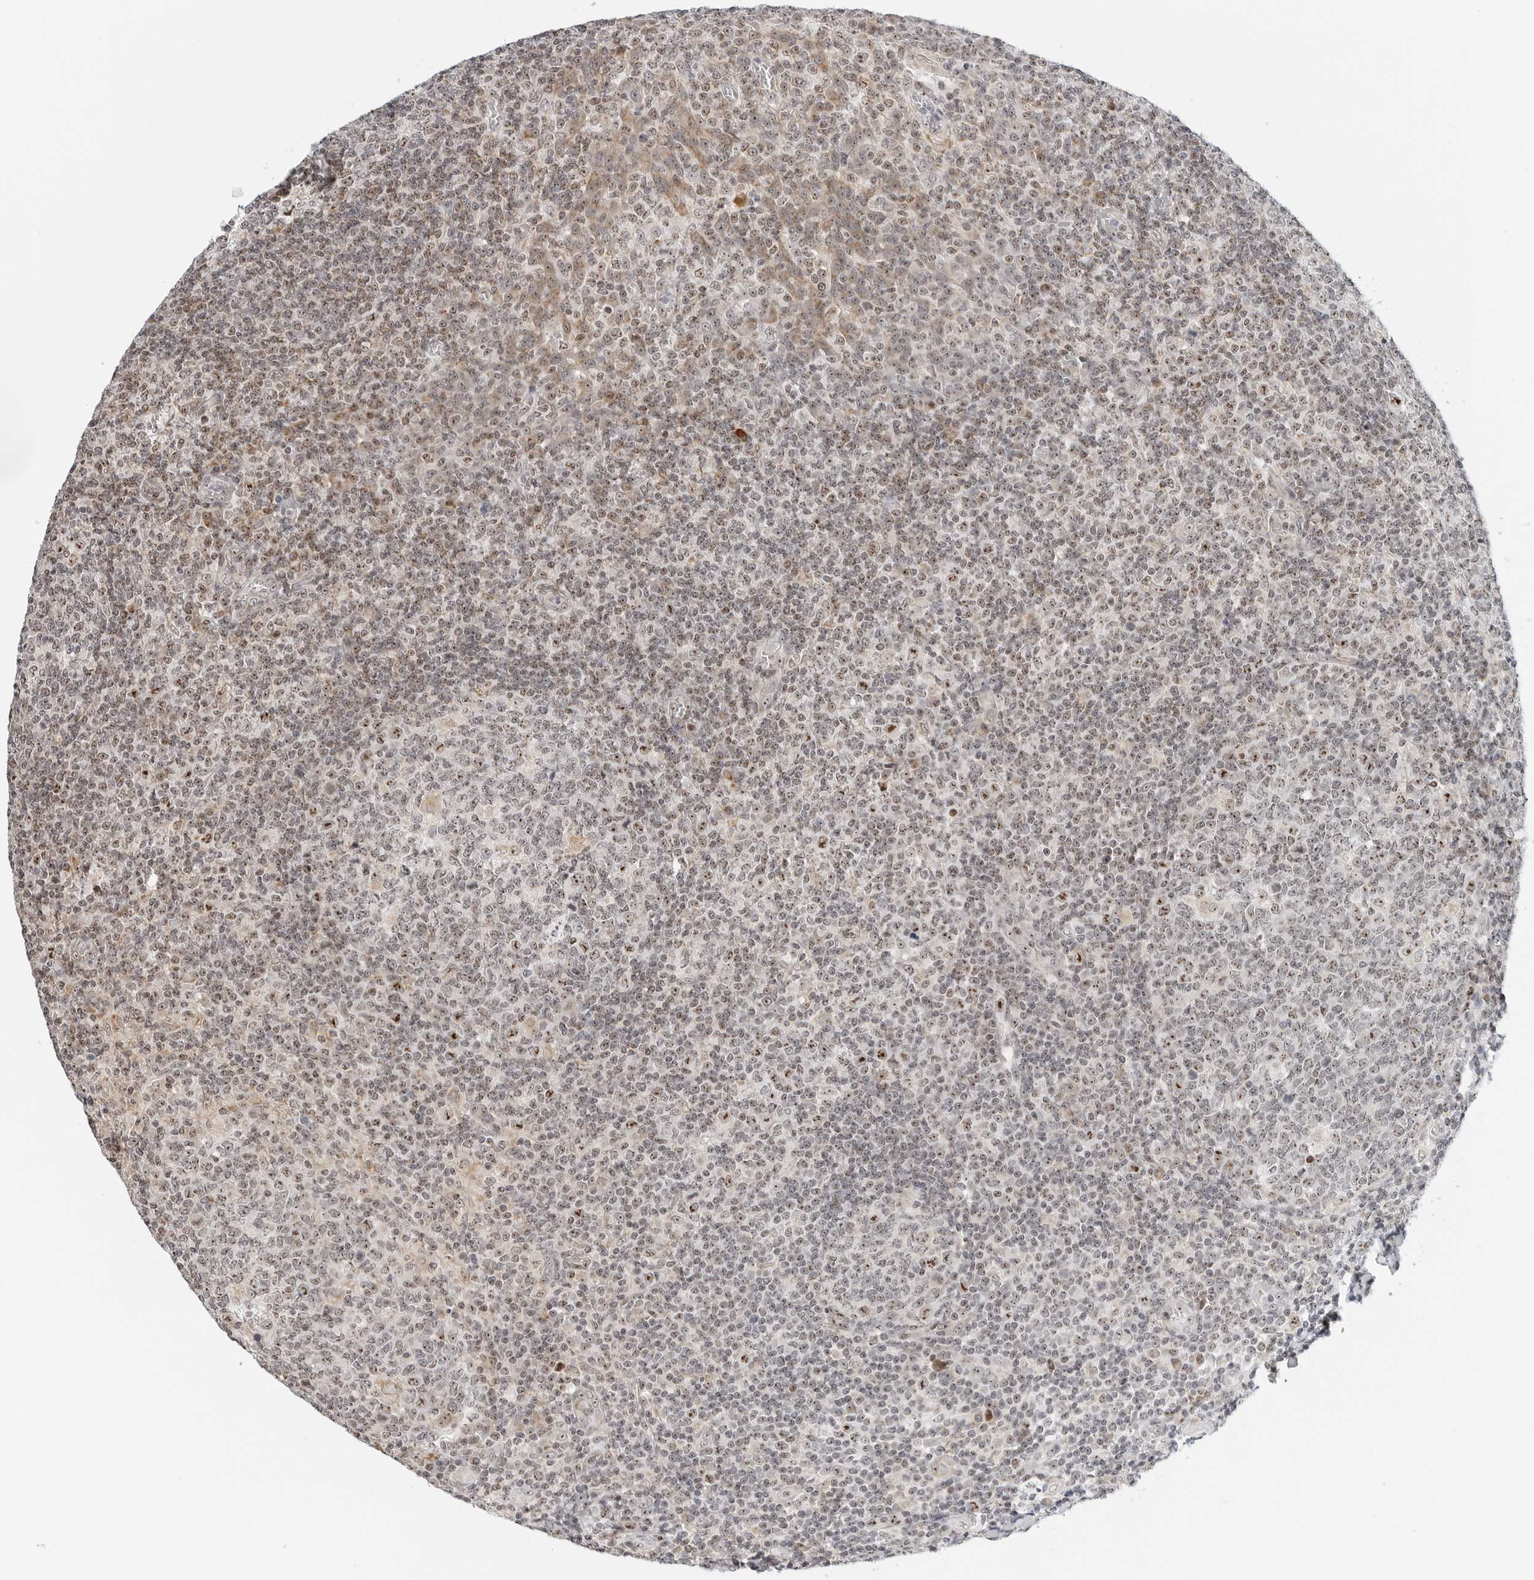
{"staining": {"intensity": "moderate", "quantity": "<25%", "location": "nuclear"}, "tissue": "tonsil", "cell_type": "Germinal center cells", "image_type": "normal", "snomed": [{"axis": "morphology", "description": "Normal tissue, NOS"}, {"axis": "topography", "description": "Tonsil"}], "caption": "Immunohistochemical staining of benign tonsil shows <25% levels of moderate nuclear protein expression in about <25% of germinal center cells. The staining was performed using DAB, with brown indicating positive protein expression. Nuclei are stained blue with hematoxylin.", "gene": "RIMKLA", "patient": {"sex": "female", "age": 19}}